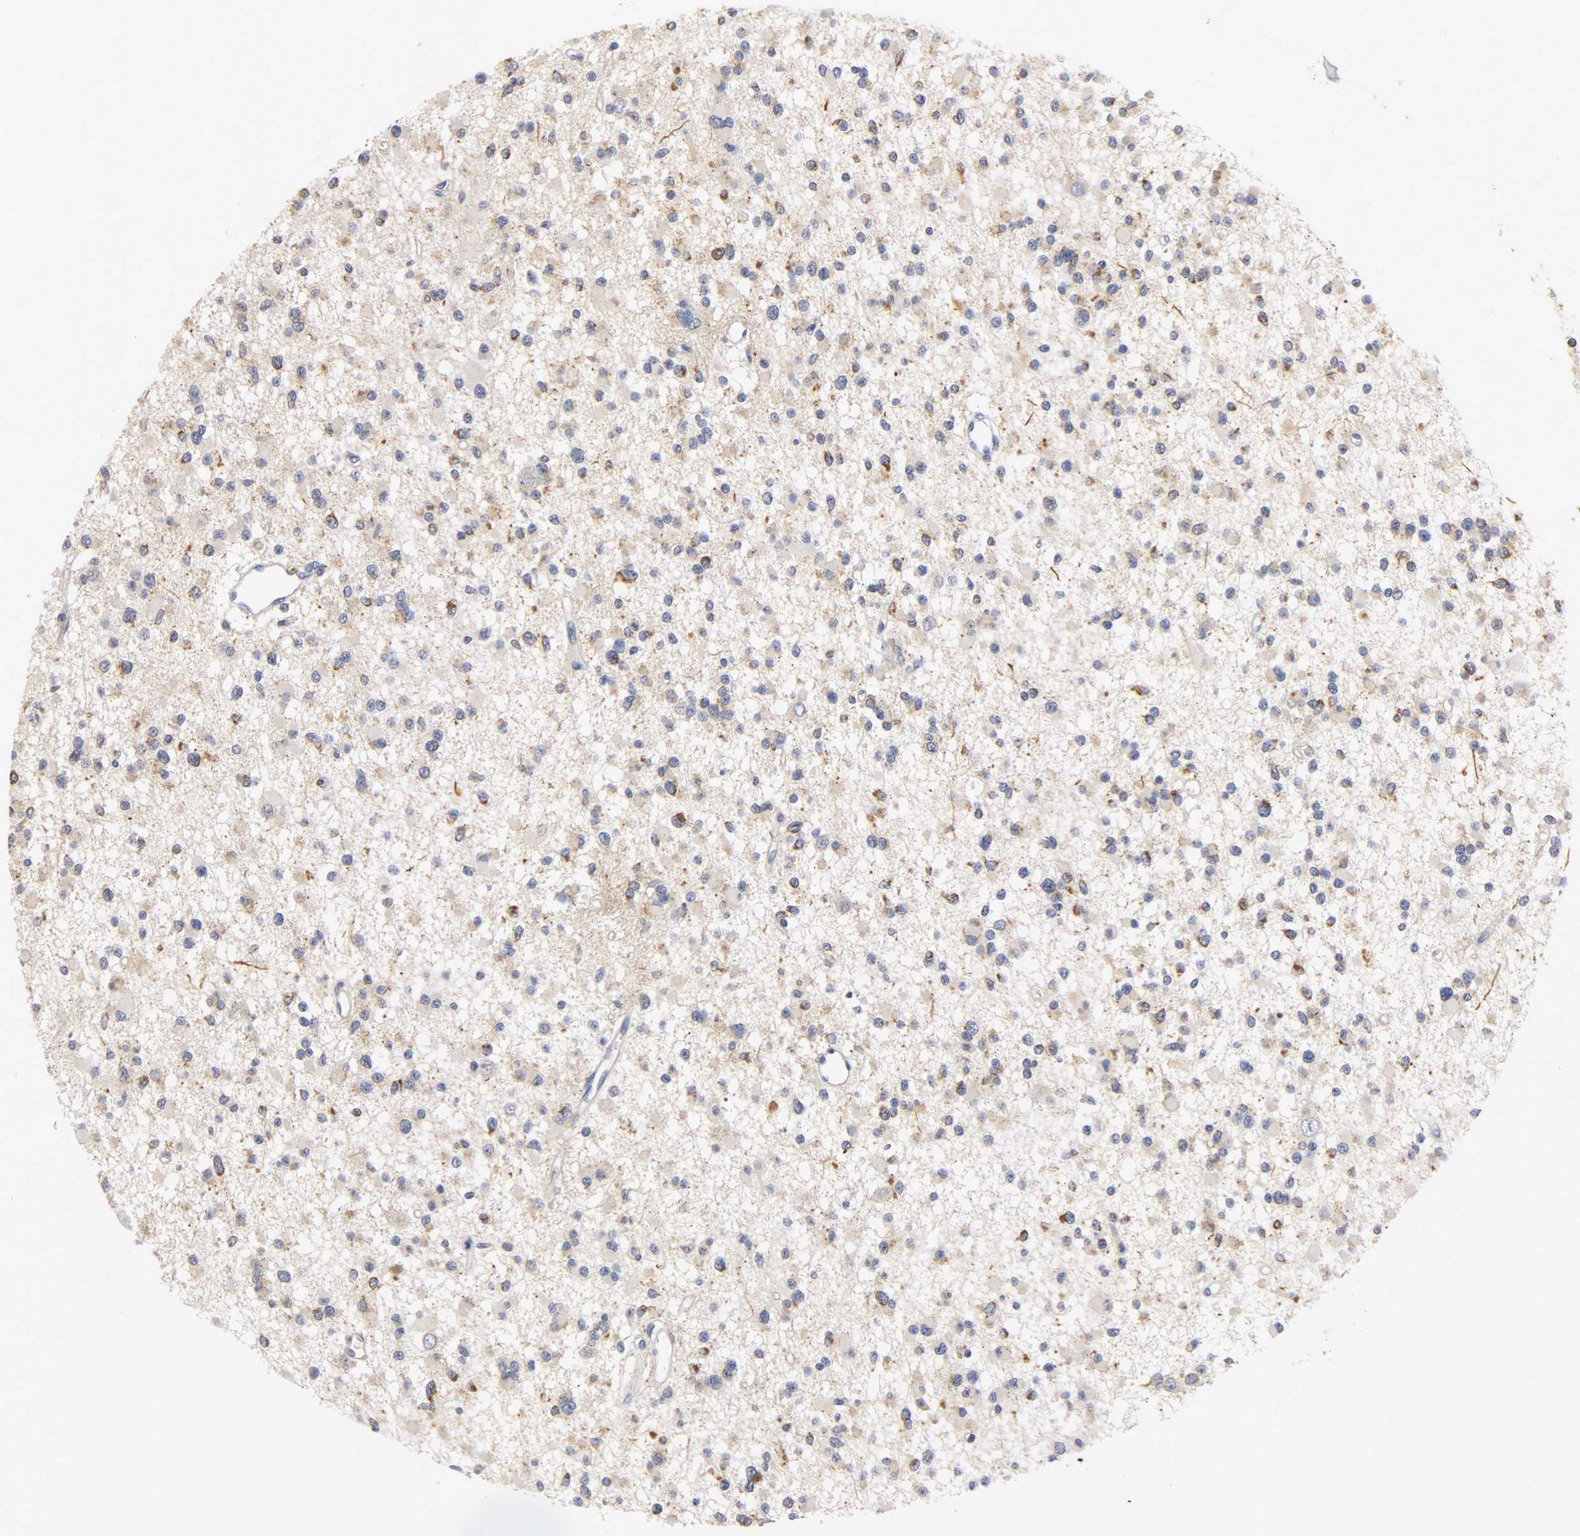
{"staining": {"intensity": "negative", "quantity": "none", "location": "none"}, "tissue": "glioma", "cell_type": "Tumor cells", "image_type": "cancer", "snomed": [{"axis": "morphology", "description": "Glioma, malignant, Low grade"}, {"axis": "topography", "description": "Brain"}], "caption": "DAB immunohistochemical staining of malignant low-grade glioma displays no significant positivity in tumor cells.", "gene": "PCSK6", "patient": {"sex": "female", "age": 22}}